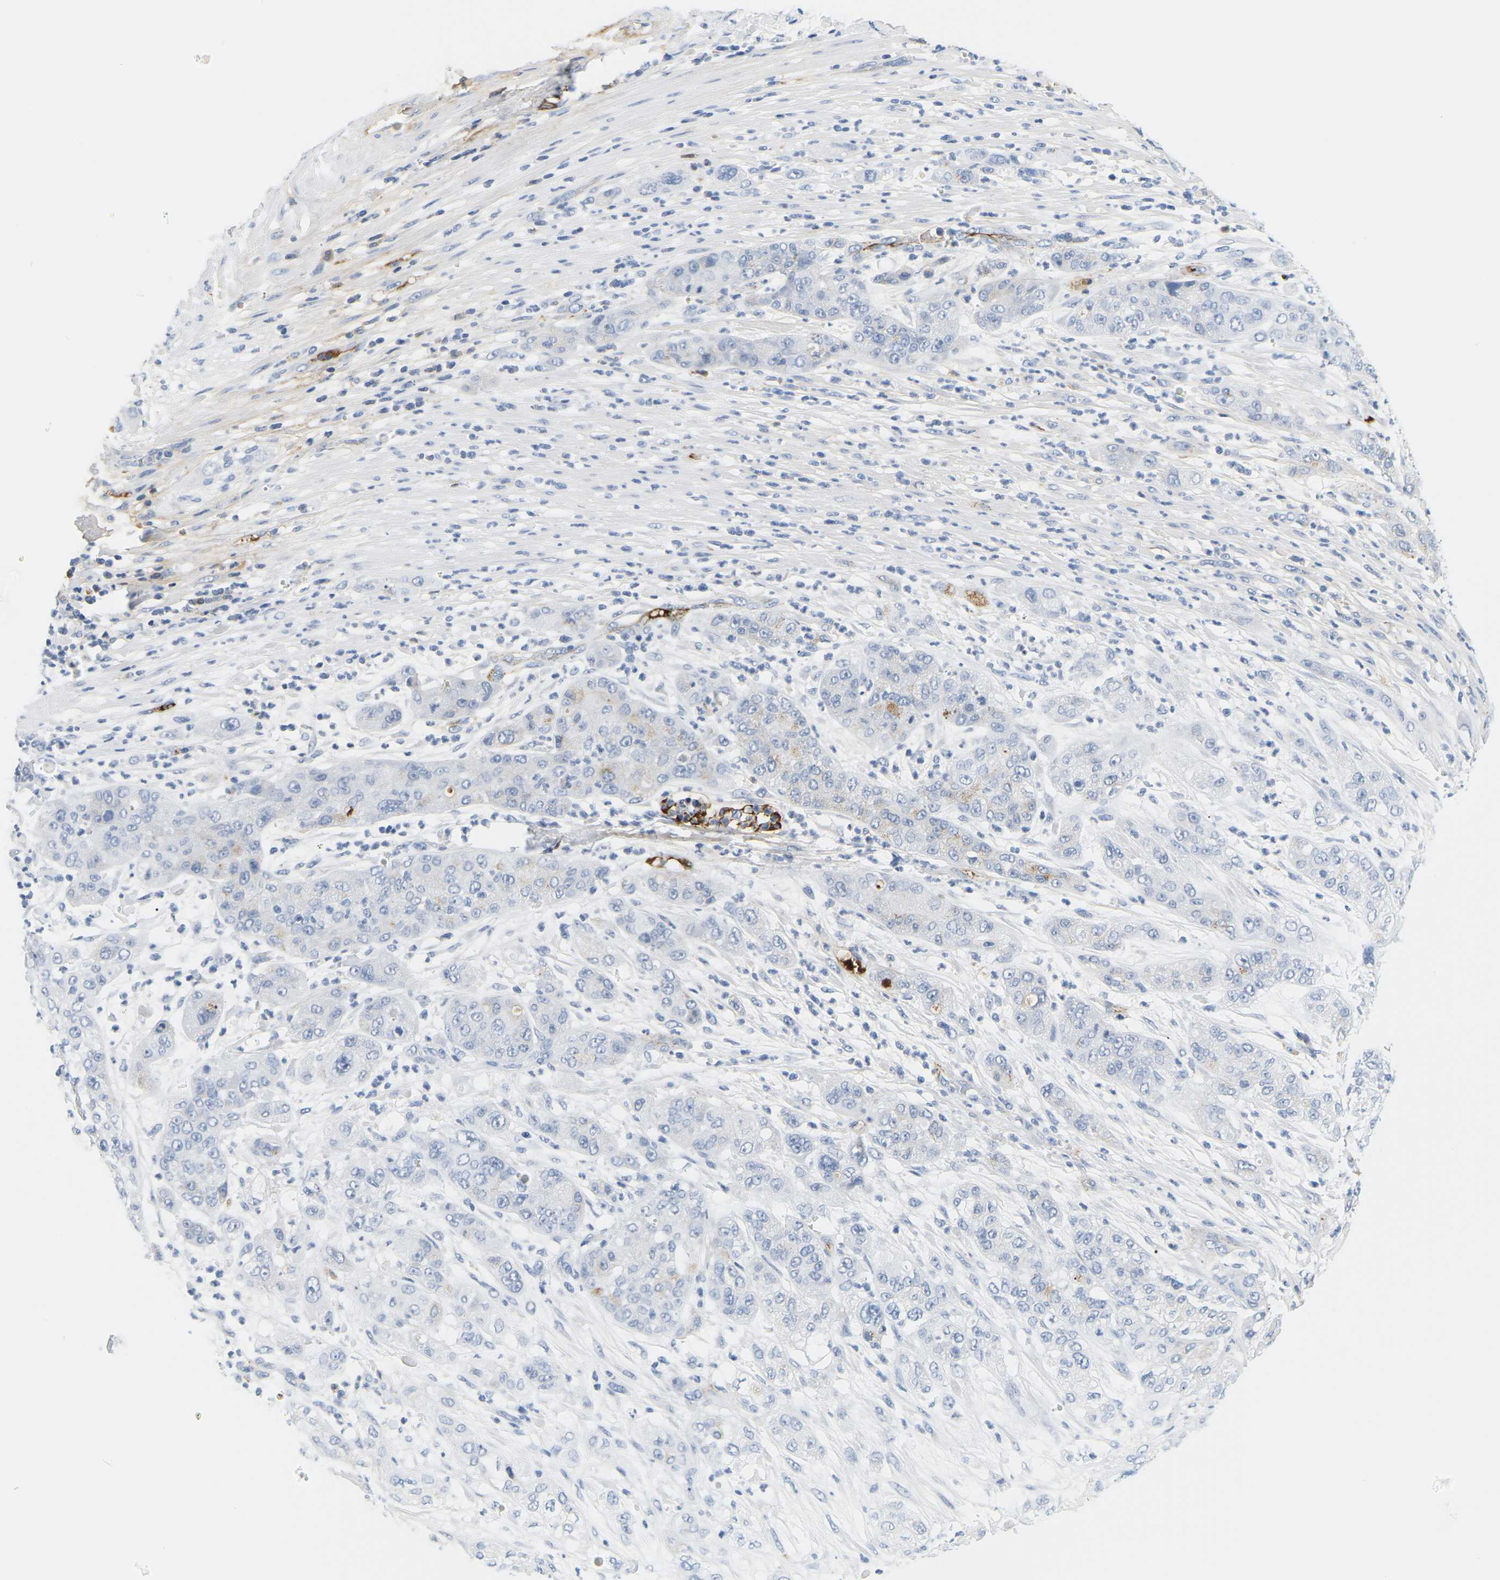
{"staining": {"intensity": "negative", "quantity": "none", "location": "none"}, "tissue": "pancreatic cancer", "cell_type": "Tumor cells", "image_type": "cancer", "snomed": [{"axis": "morphology", "description": "Adenocarcinoma, NOS"}, {"axis": "topography", "description": "Pancreas"}], "caption": "Immunohistochemical staining of human pancreatic cancer exhibits no significant expression in tumor cells.", "gene": "APOB", "patient": {"sex": "female", "age": 78}}